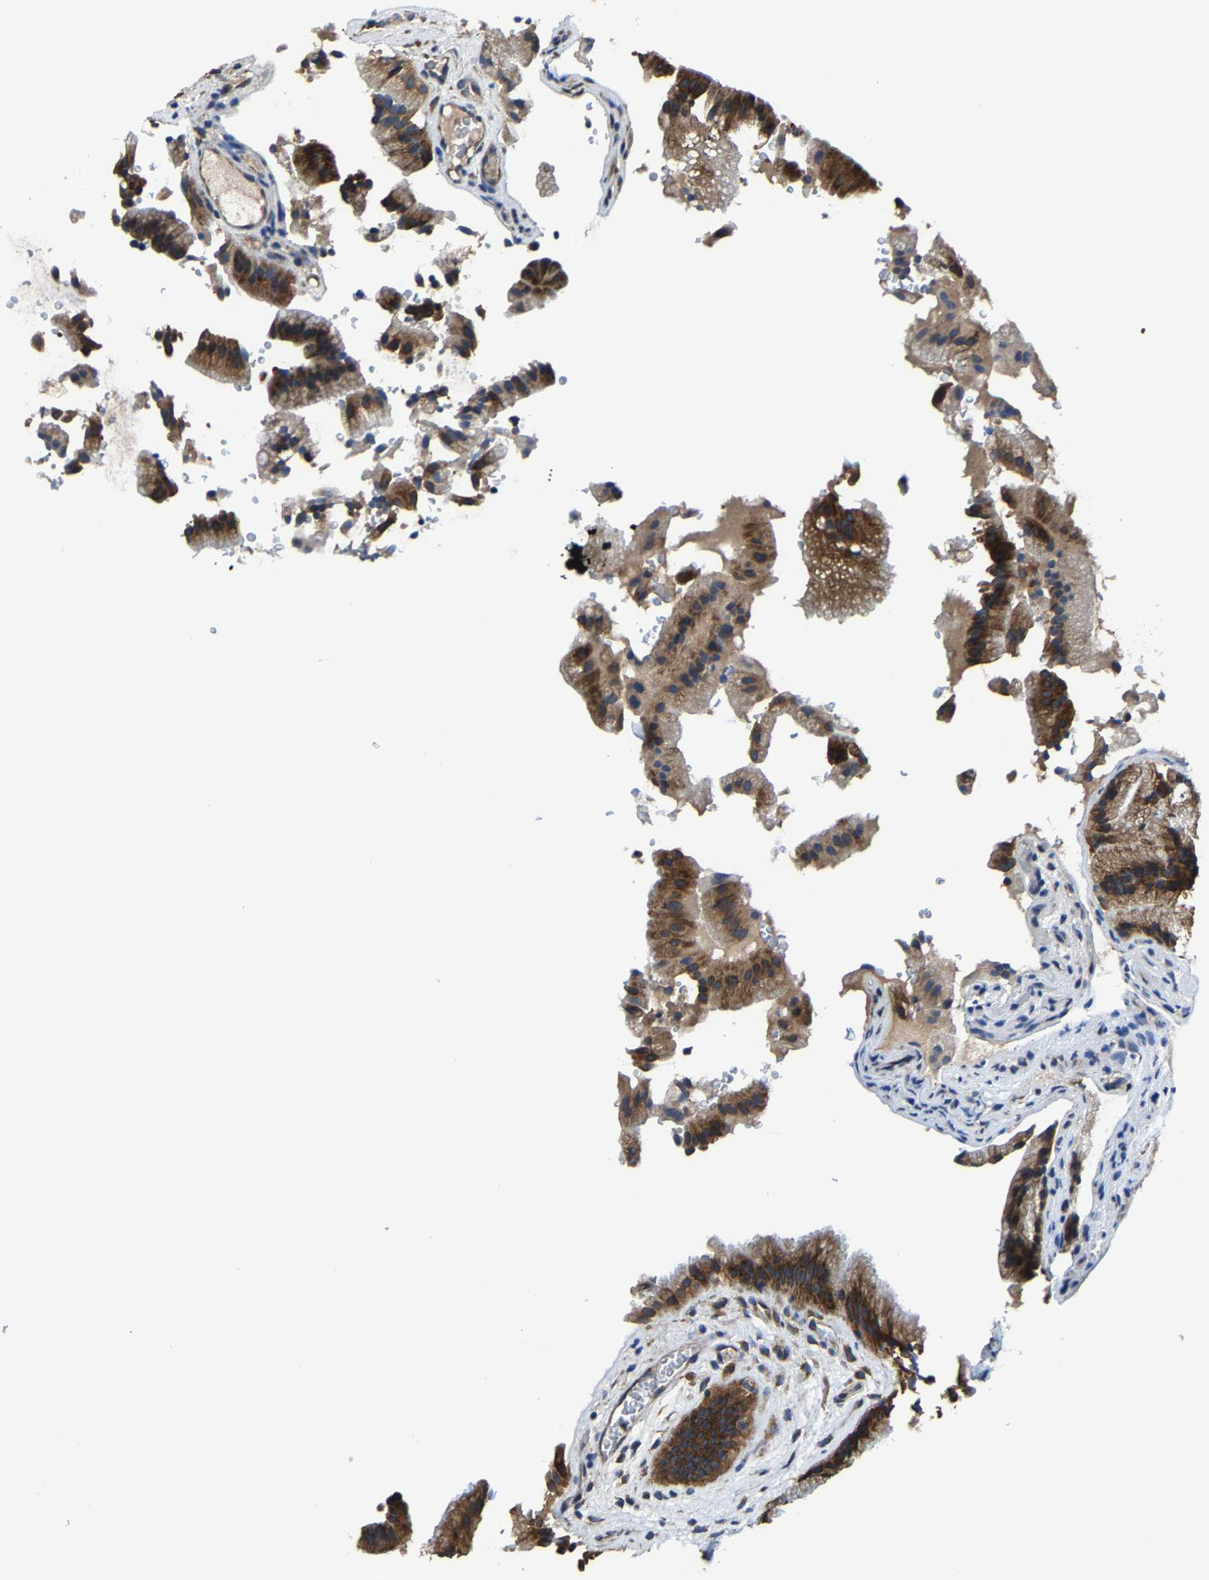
{"staining": {"intensity": "strong", "quantity": ">75%", "location": "cytoplasmic/membranous"}, "tissue": "gallbladder", "cell_type": "Glandular cells", "image_type": "normal", "snomed": [{"axis": "morphology", "description": "Normal tissue, NOS"}, {"axis": "topography", "description": "Gallbladder"}], "caption": "This histopathology image shows IHC staining of benign gallbladder, with high strong cytoplasmic/membranous staining in approximately >75% of glandular cells.", "gene": "G3BP2", "patient": {"sex": "male", "age": 49}}